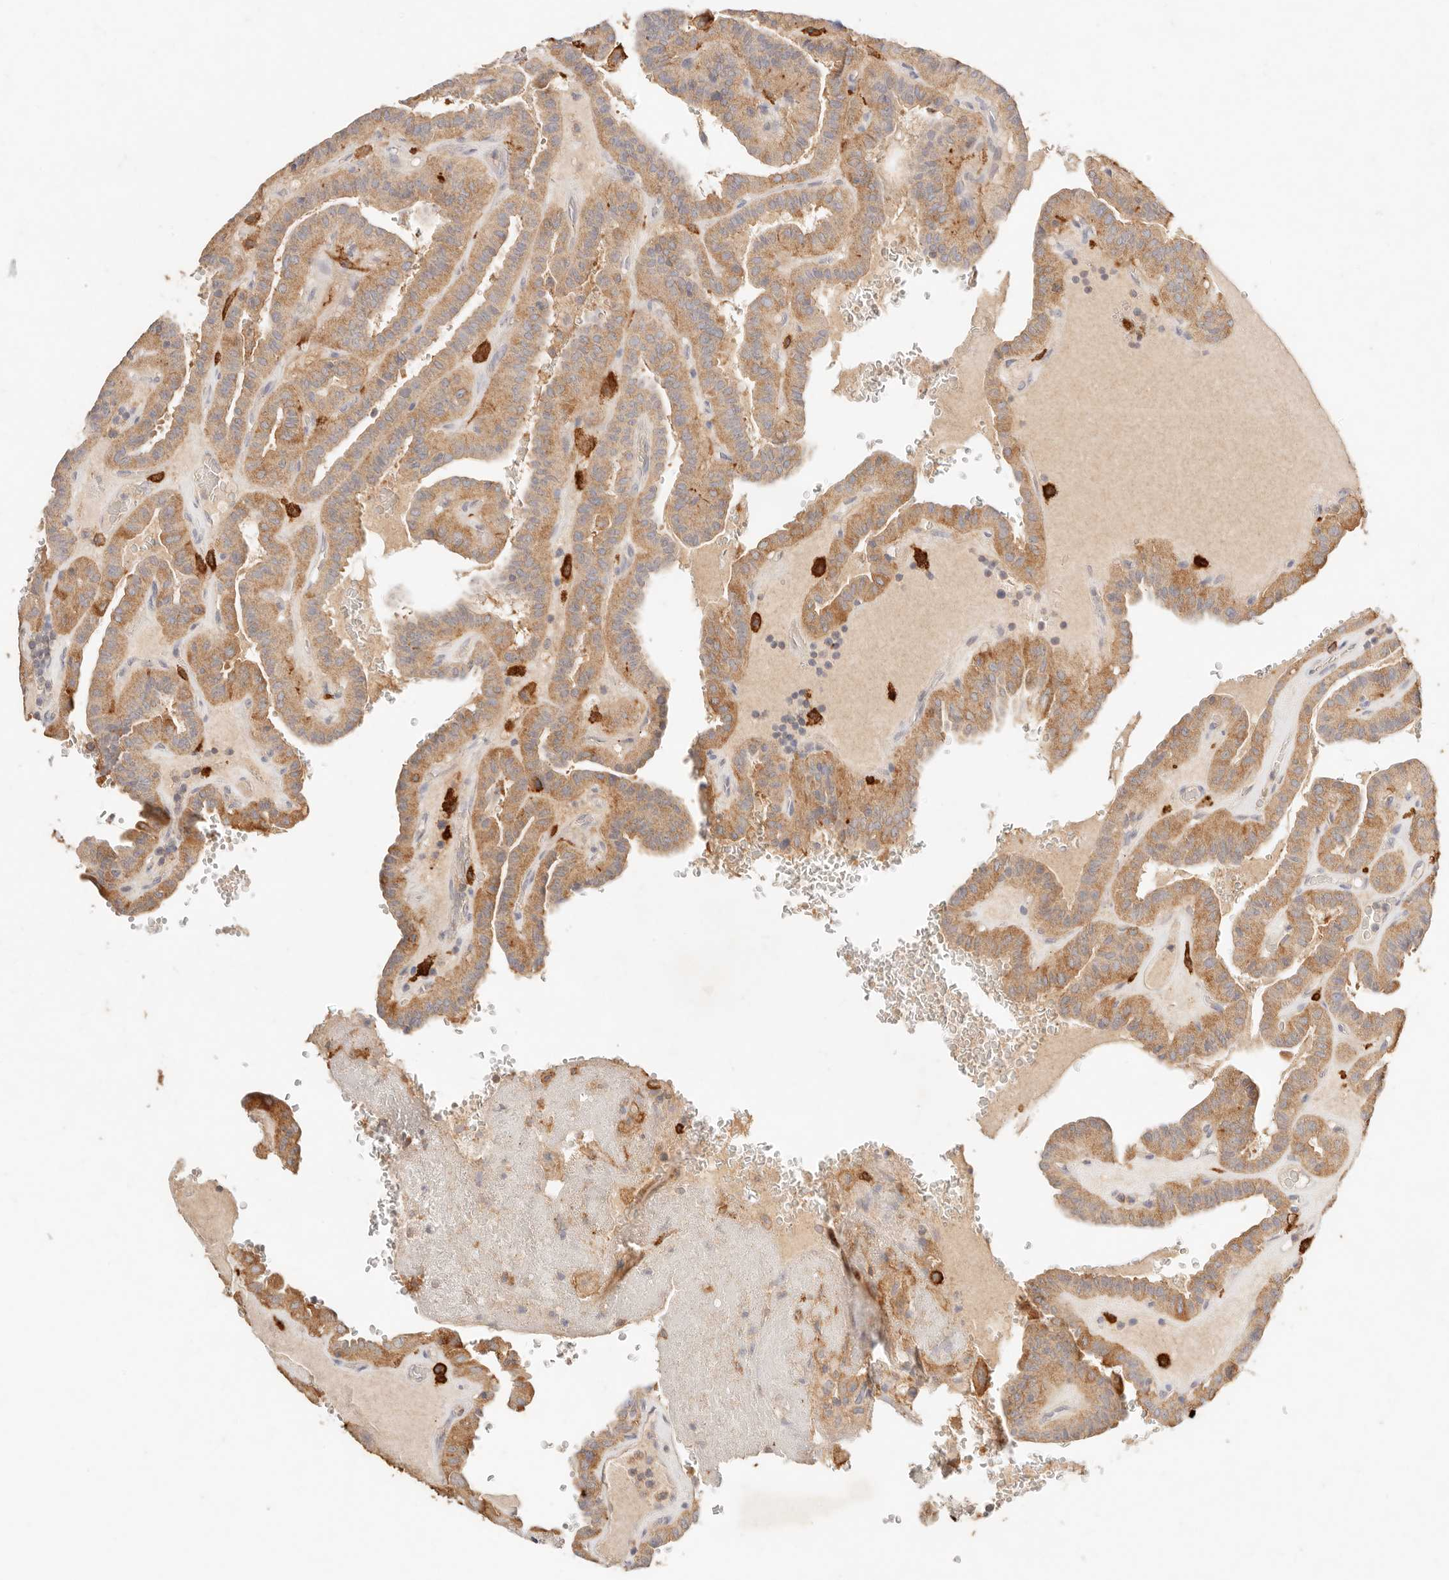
{"staining": {"intensity": "moderate", "quantity": ">75%", "location": "cytoplasmic/membranous"}, "tissue": "thyroid cancer", "cell_type": "Tumor cells", "image_type": "cancer", "snomed": [{"axis": "morphology", "description": "Papillary adenocarcinoma, NOS"}, {"axis": "topography", "description": "Thyroid gland"}], "caption": "This is an image of IHC staining of papillary adenocarcinoma (thyroid), which shows moderate positivity in the cytoplasmic/membranous of tumor cells.", "gene": "HK2", "patient": {"sex": "male", "age": 77}}